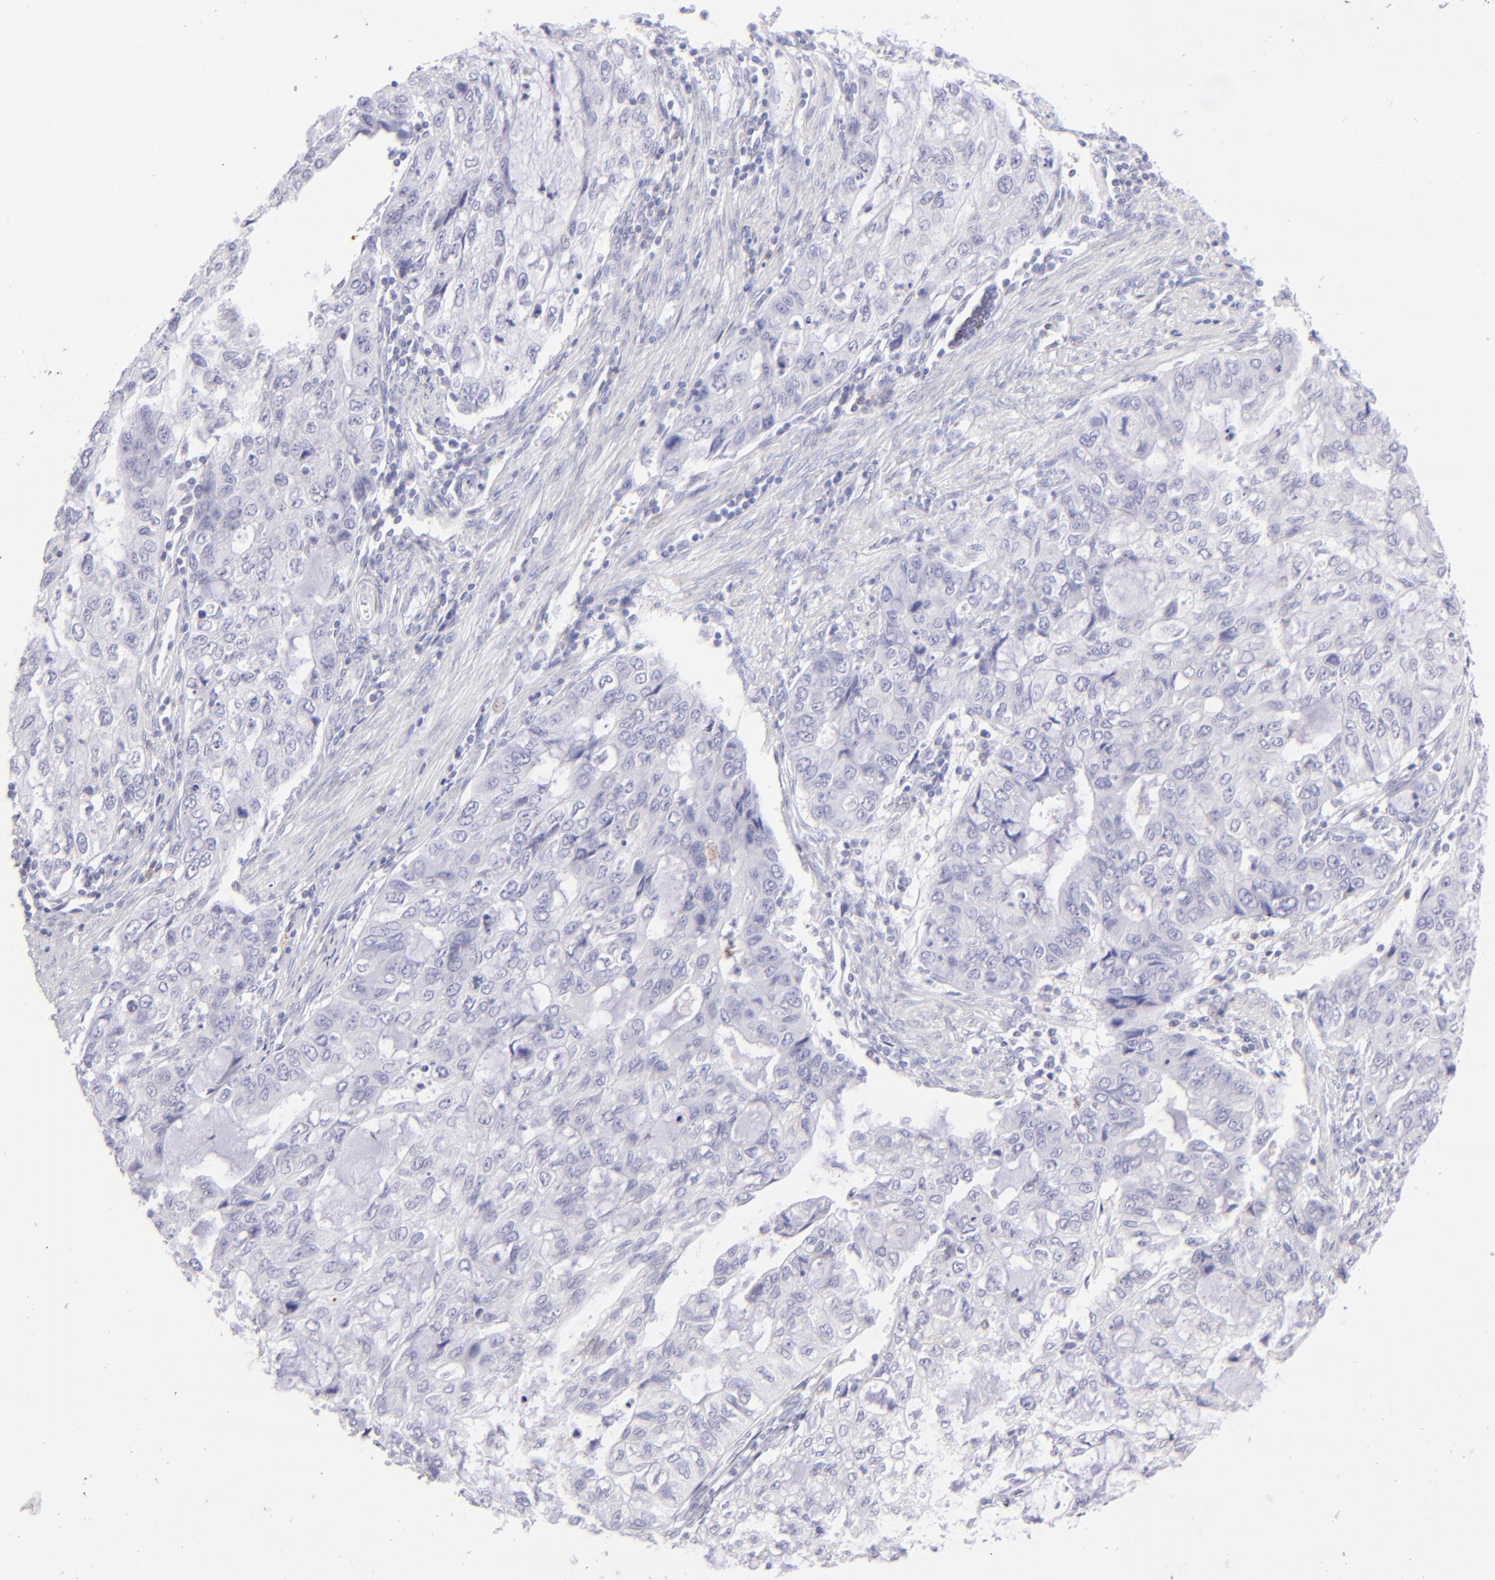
{"staining": {"intensity": "negative", "quantity": "none", "location": "none"}, "tissue": "stomach cancer", "cell_type": "Tumor cells", "image_type": "cancer", "snomed": [{"axis": "morphology", "description": "Adenocarcinoma, NOS"}, {"axis": "topography", "description": "Stomach, upper"}], "caption": "A histopathology image of human adenocarcinoma (stomach) is negative for staining in tumor cells. (DAB IHC with hematoxylin counter stain).", "gene": "CD72", "patient": {"sex": "female", "age": 52}}